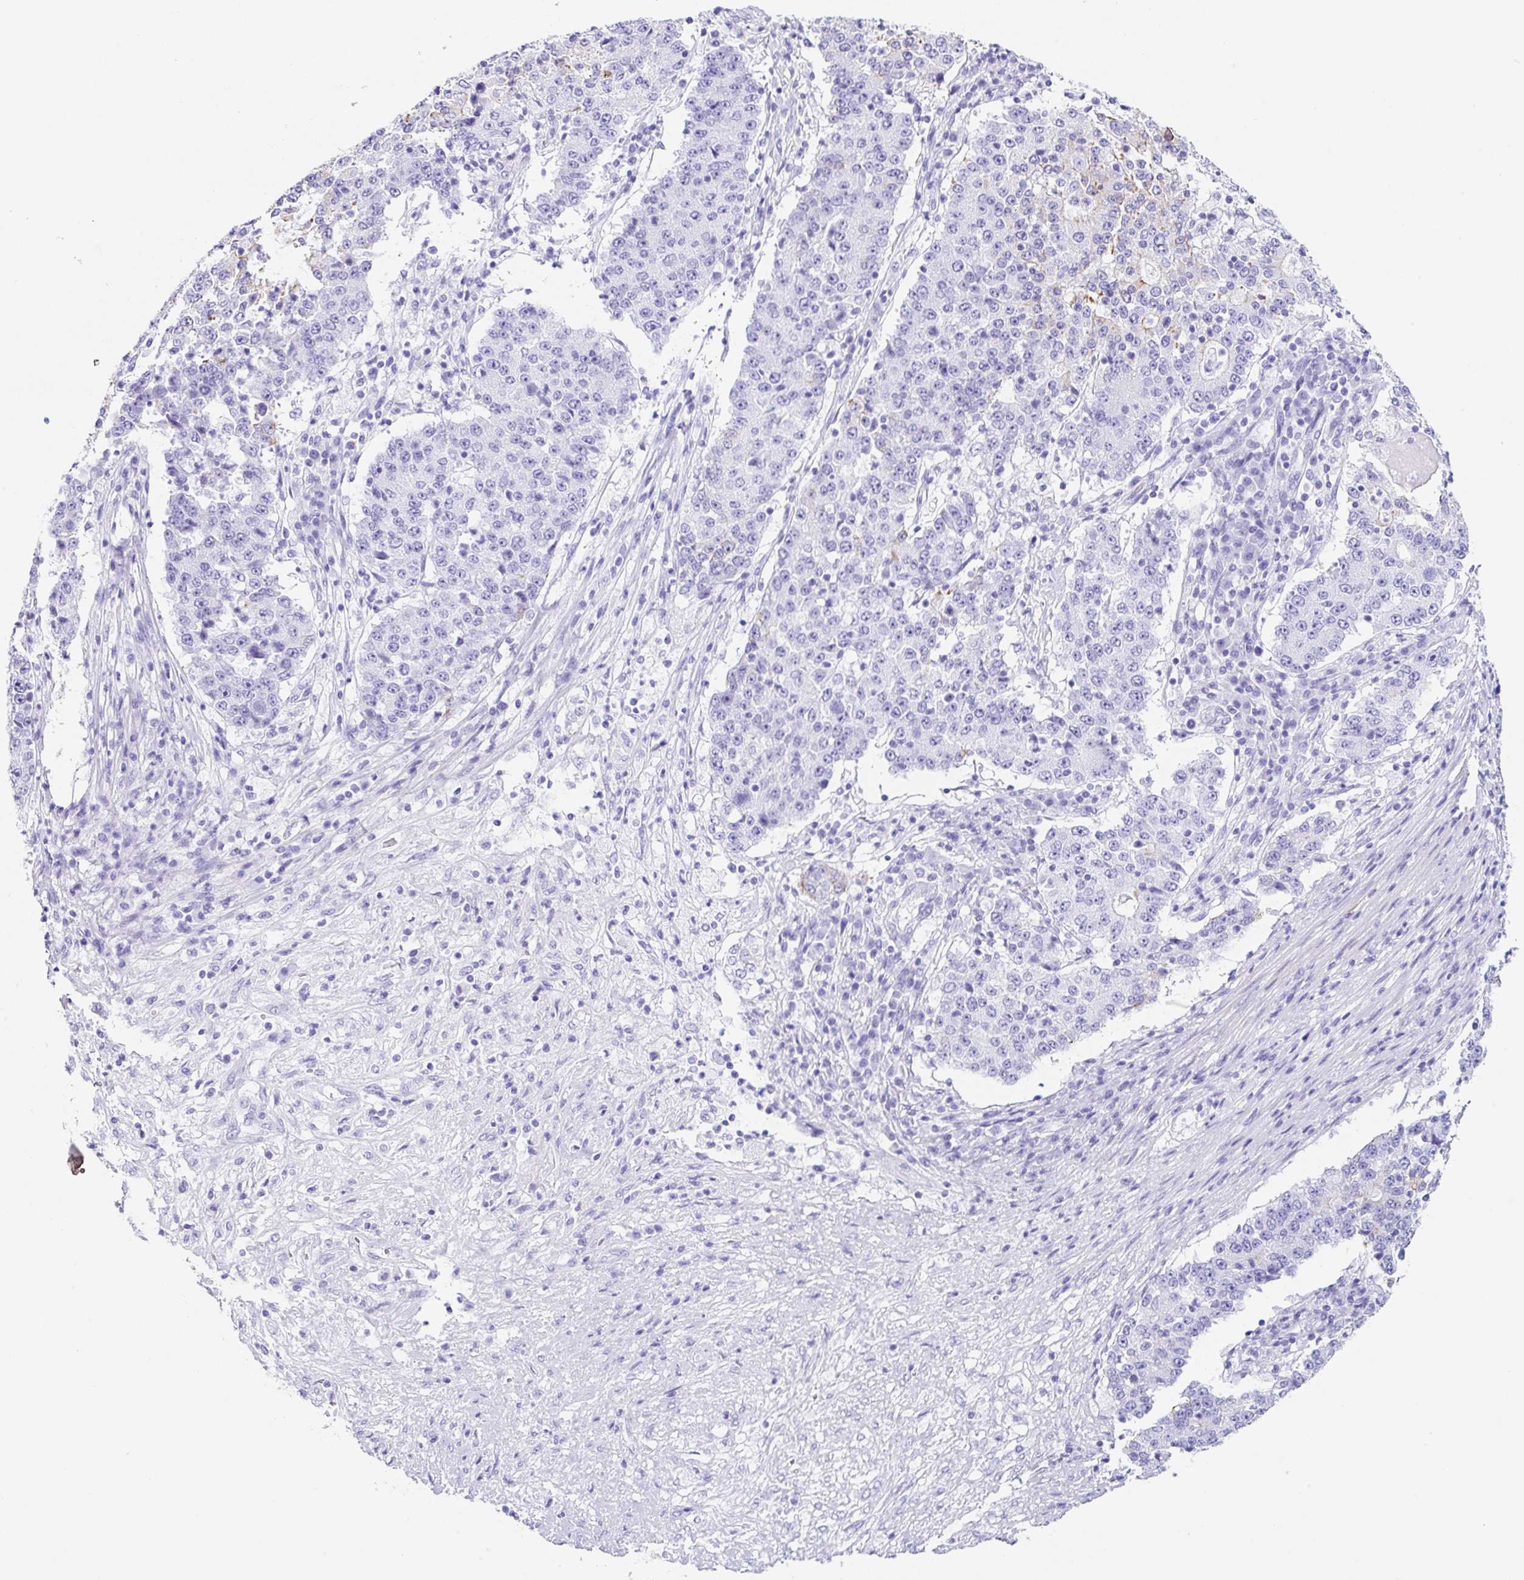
{"staining": {"intensity": "weak", "quantity": "<25%", "location": "cytoplasmic/membranous"}, "tissue": "stomach cancer", "cell_type": "Tumor cells", "image_type": "cancer", "snomed": [{"axis": "morphology", "description": "Adenocarcinoma, NOS"}, {"axis": "topography", "description": "Stomach"}], "caption": "IHC image of neoplastic tissue: human stomach cancer (adenocarcinoma) stained with DAB (3,3'-diaminobenzidine) exhibits no significant protein expression in tumor cells. (DAB immunohistochemistry (IHC) visualized using brightfield microscopy, high magnification).", "gene": "CLDND2", "patient": {"sex": "male", "age": 59}}